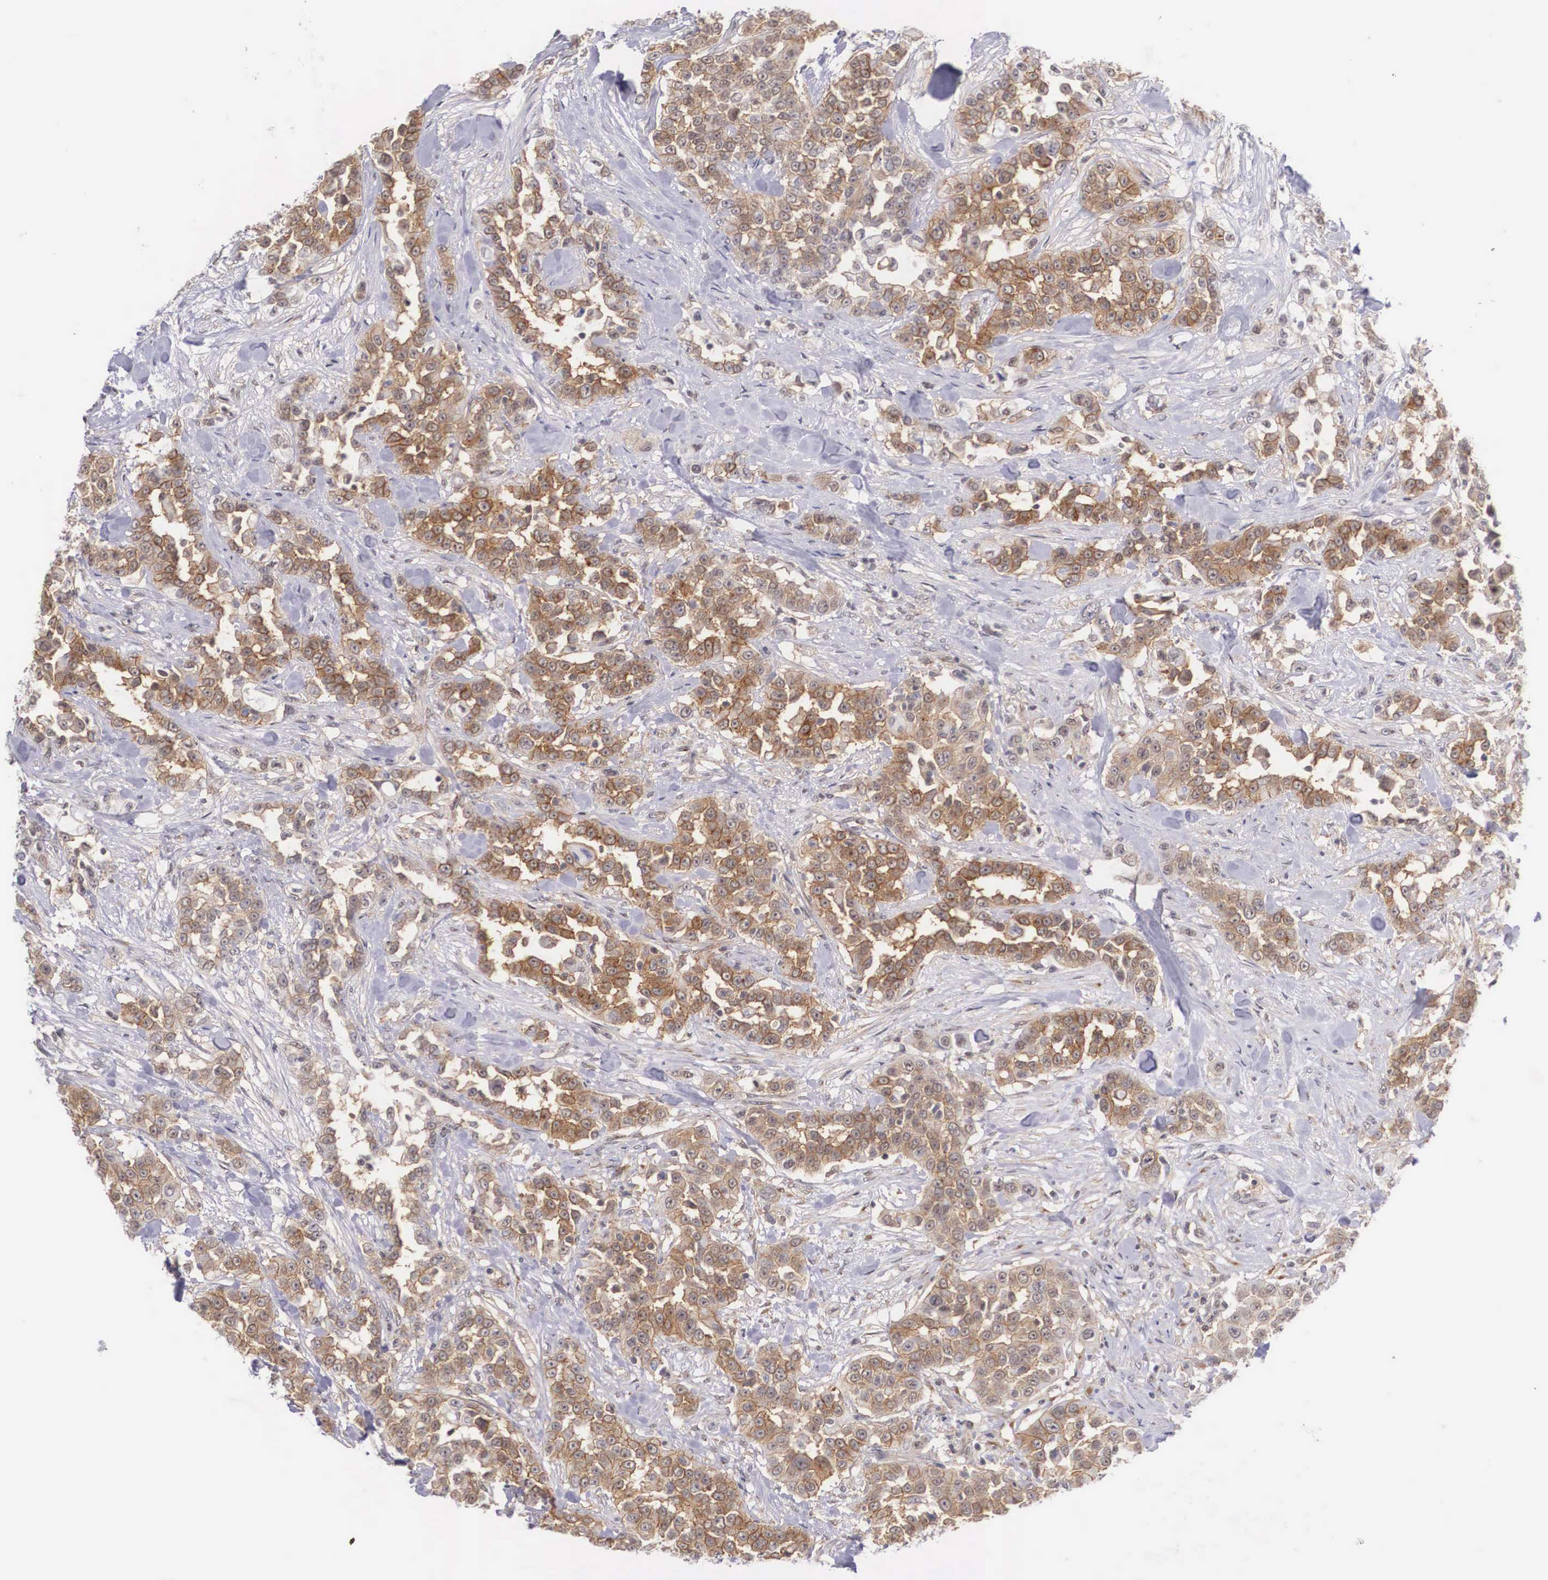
{"staining": {"intensity": "moderate", "quantity": "25%-75%", "location": "cytoplasmic/membranous,nuclear"}, "tissue": "urothelial cancer", "cell_type": "Tumor cells", "image_type": "cancer", "snomed": [{"axis": "morphology", "description": "Urothelial carcinoma, High grade"}, {"axis": "topography", "description": "Urinary bladder"}], "caption": "This photomicrograph reveals high-grade urothelial carcinoma stained with immunohistochemistry to label a protein in brown. The cytoplasmic/membranous and nuclear of tumor cells show moderate positivity for the protein. Nuclei are counter-stained blue.", "gene": "NR4A2", "patient": {"sex": "female", "age": 80}}